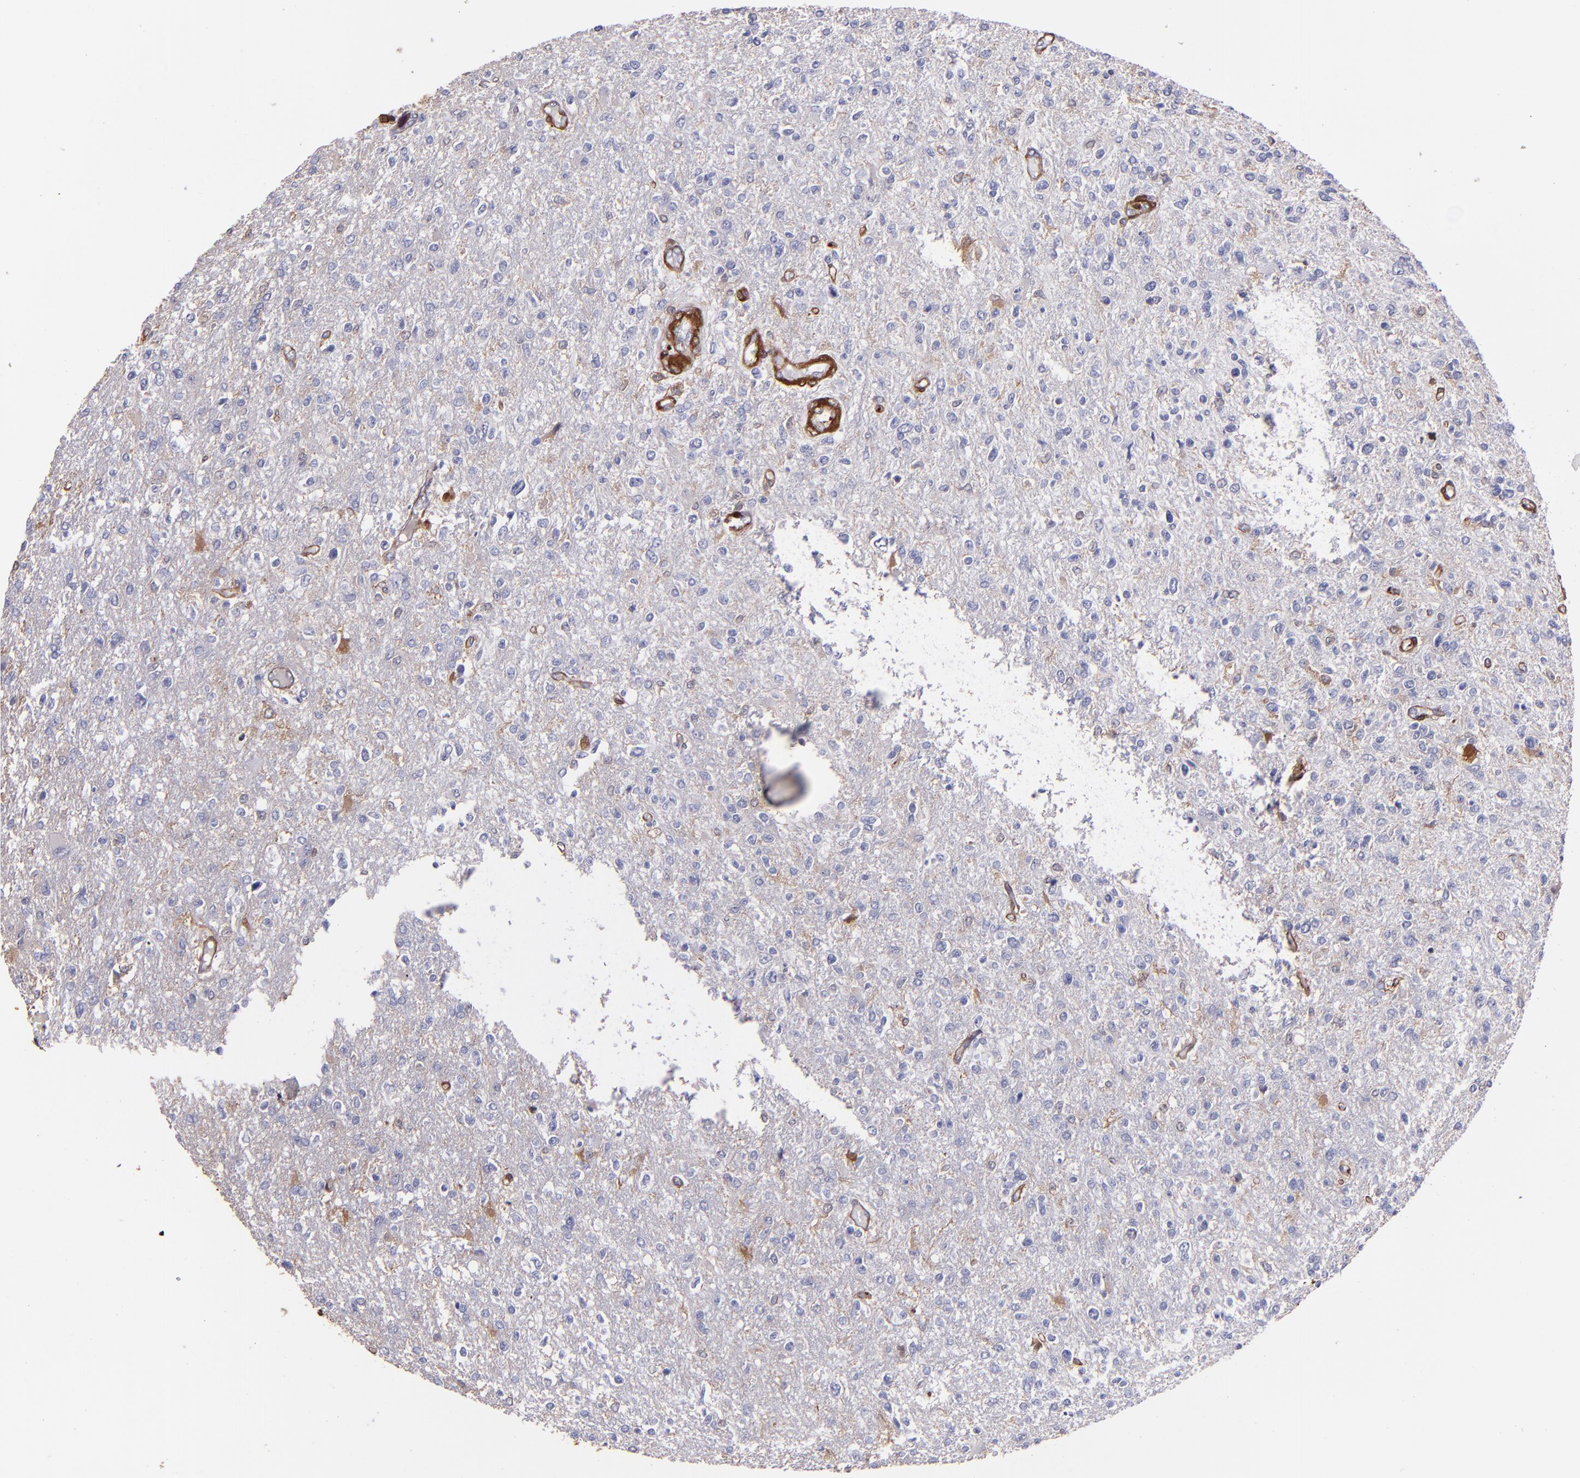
{"staining": {"intensity": "weak", "quantity": "25%-75%", "location": "cytoplasmic/membranous"}, "tissue": "glioma", "cell_type": "Tumor cells", "image_type": "cancer", "snomed": [{"axis": "morphology", "description": "Glioma, malignant, High grade"}, {"axis": "topography", "description": "Cerebral cortex"}], "caption": "DAB immunohistochemical staining of glioma shows weak cytoplasmic/membranous protein positivity in about 25%-75% of tumor cells. Using DAB (3,3'-diaminobenzidine) (brown) and hematoxylin (blue) stains, captured at high magnification using brightfield microscopy.", "gene": "VCL", "patient": {"sex": "male", "age": 76}}